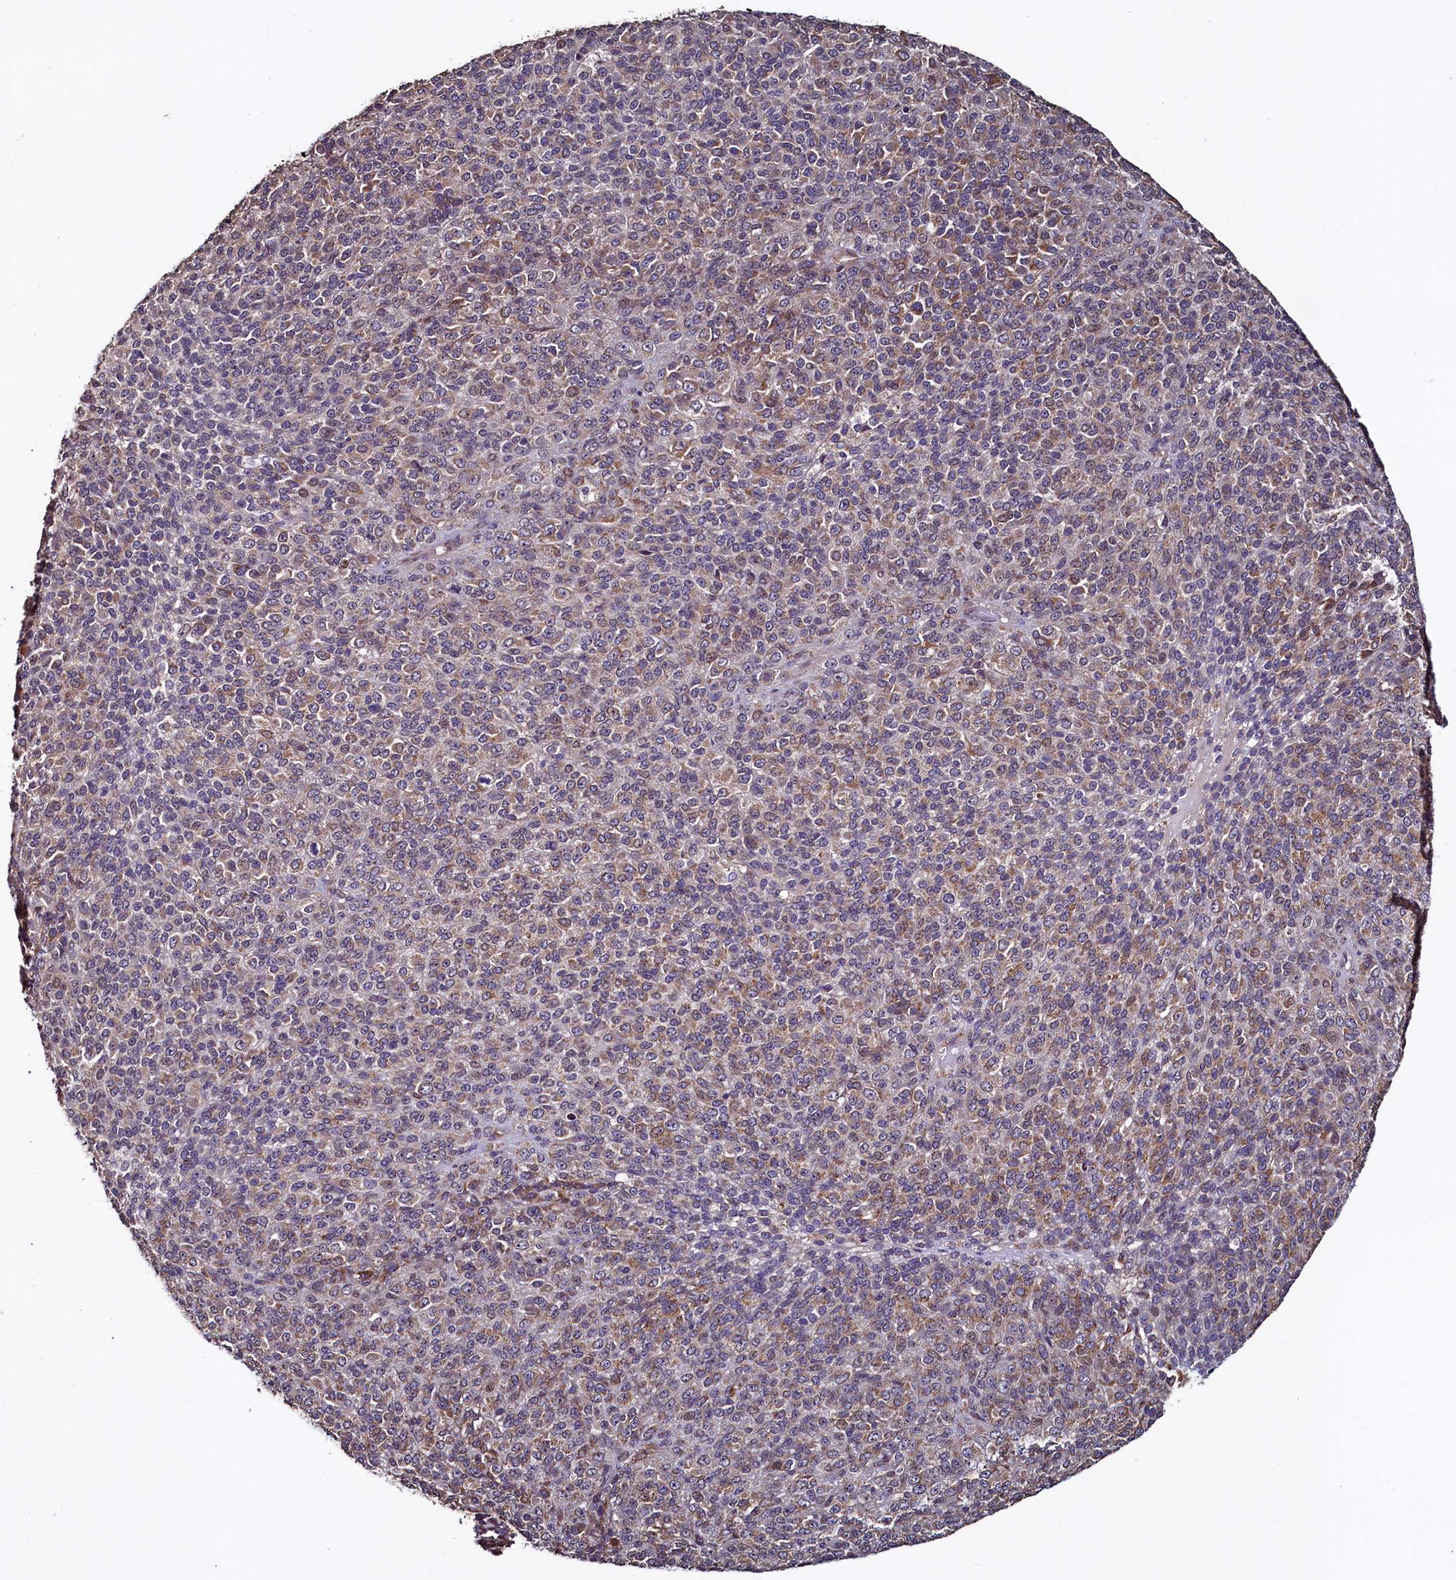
{"staining": {"intensity": "moderate", "quantity": "25%-75%", "location": "cytoplasmic/membranous"}, "tissue": "melanoma", "cell_type": "Tumor cells", "image_type": "cancer", "snomed": [{"axis": "morphology", "description": "Malignant melanoma, Metastatic site"}, {"axis": "topography", "description": "Brain"}], "caption": "Protein expression analysis of melanoma displays moderate cytoplasmic/membranous staining in about 25%-75% of tumor cells. The staining was performed using DAB (3,3'-diaminobenzidine) to visualize the protein expression in brown, while the nuclei were stained in blue with hematoxylin (Magnification: 20x).", "gene": "RBFA", "patient": {"sex": "female", "age": 56}}